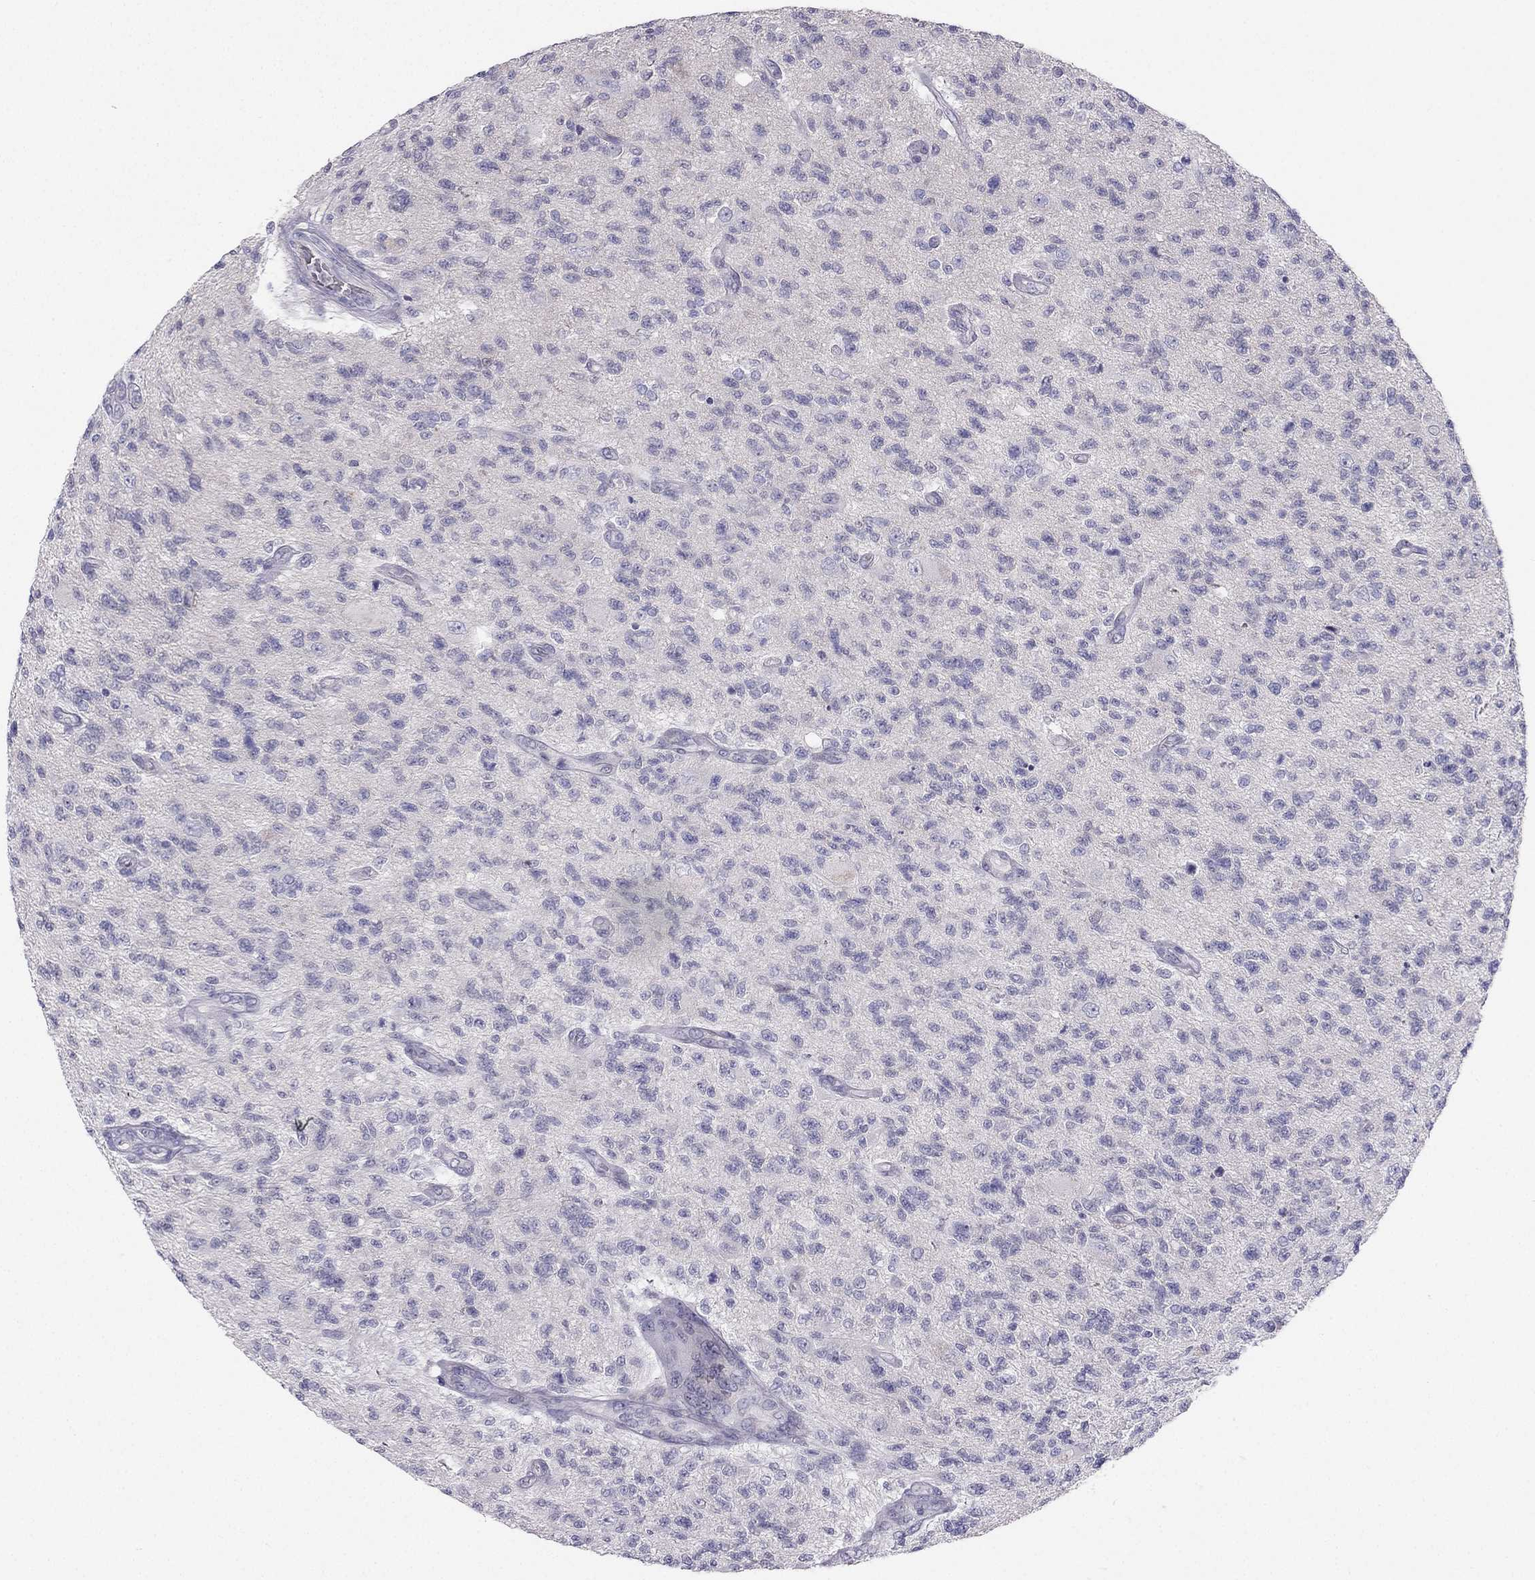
{"staining": {"intensity": "negative", "quantity": "none", "location": "none"}, "tissue": "glioma", "cell_type": "Tumor cells", "image_type": "cancer", "snomed": [{"axis": "morphology", "description": "Glioma, malignant, High grade"}, {"axis": "topography", "description": "Brain"}], "caption": "A photomicrograph of human glioma is negative for staining in tumor cells.", "gene": "RSPH14", "patient": {"sex": "male", "age": 56}}